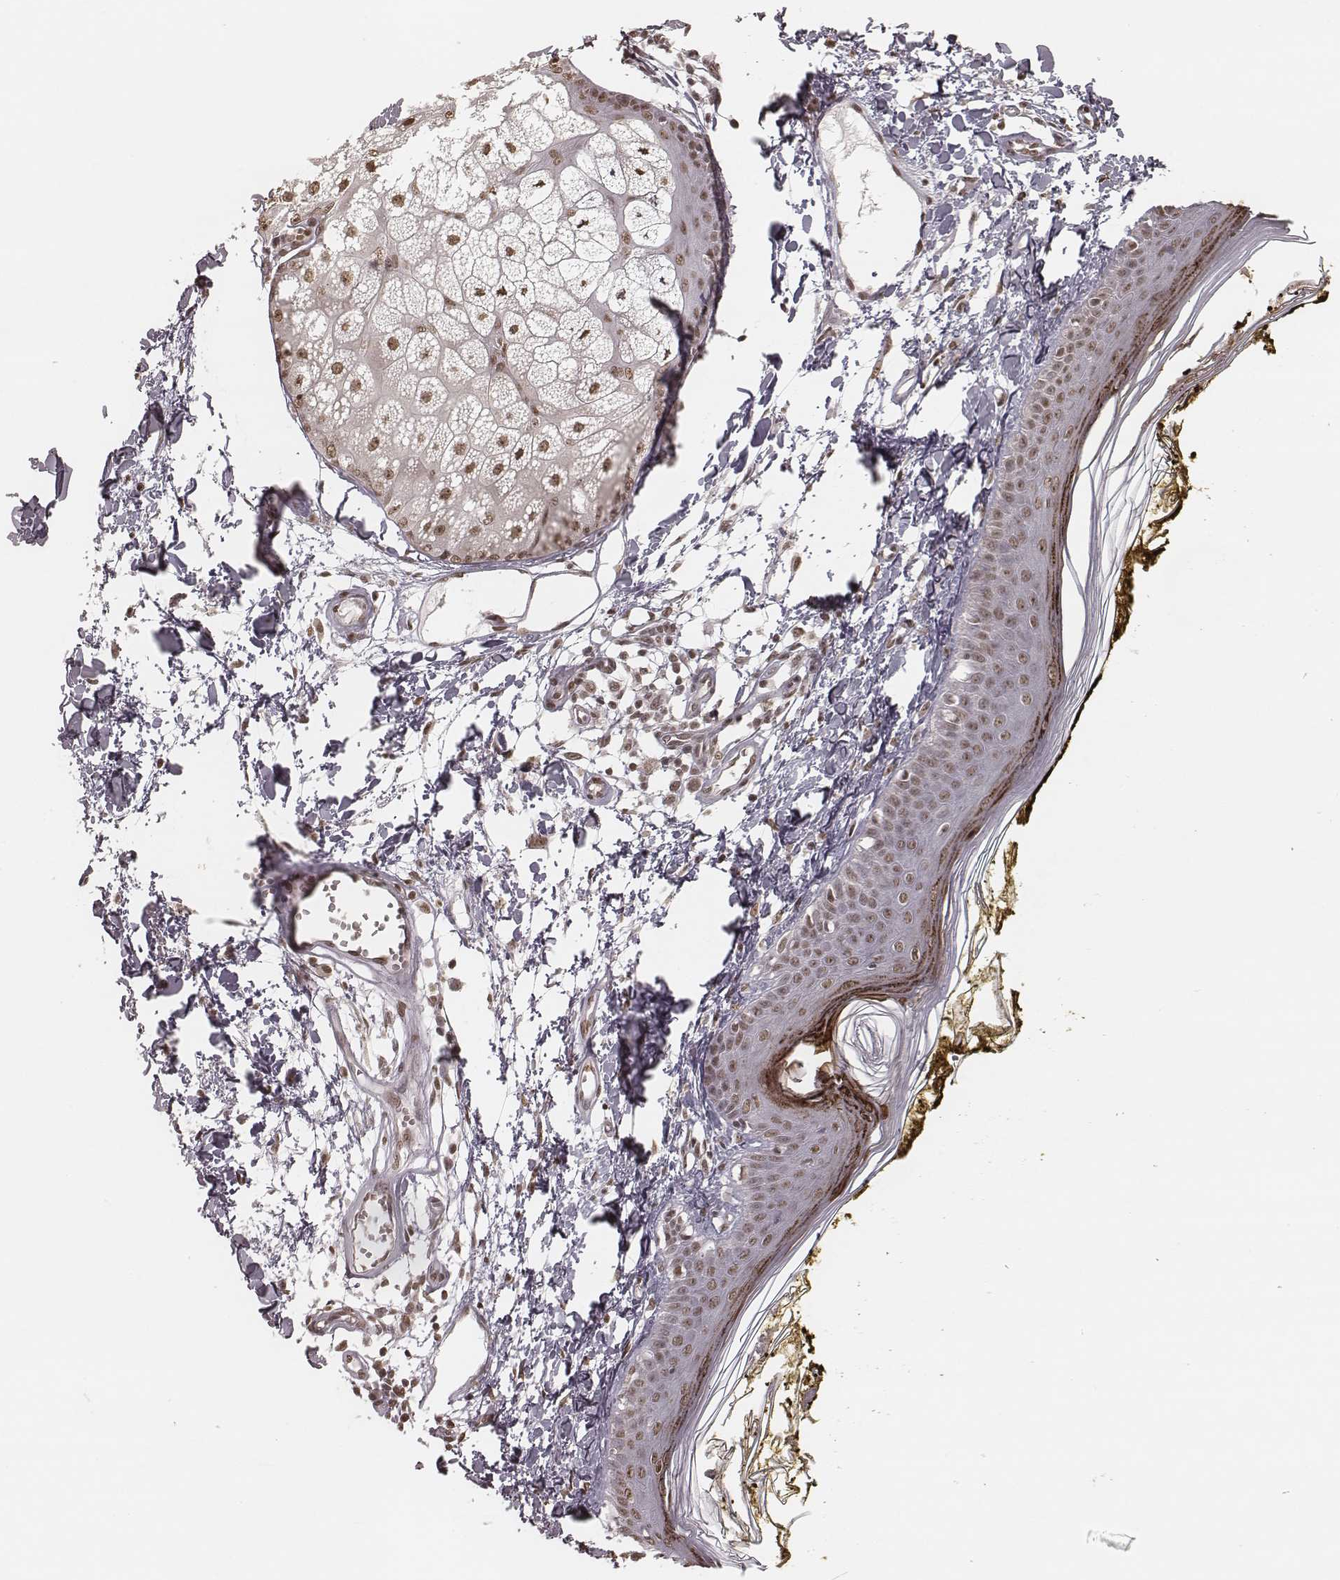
{"staining": {"intensity": "moderate", "quantity": ">75%", "location": "nuclear"}, "tissue": "skin", "cell_type": "Fibroblasts", "image_type": "normal", "snomed": [{"axis": "morphology", "description": "Normal tissue, NOS"}, {"axis": "topography", "description": "Skin"}], "caption": "Fibroblasts reveal medium levels of moderate nuclear positivity in approximately >75% of cells in normal human skin.", "gene": "HMGA2", "patient": {"sex": "male", "age": 76}}